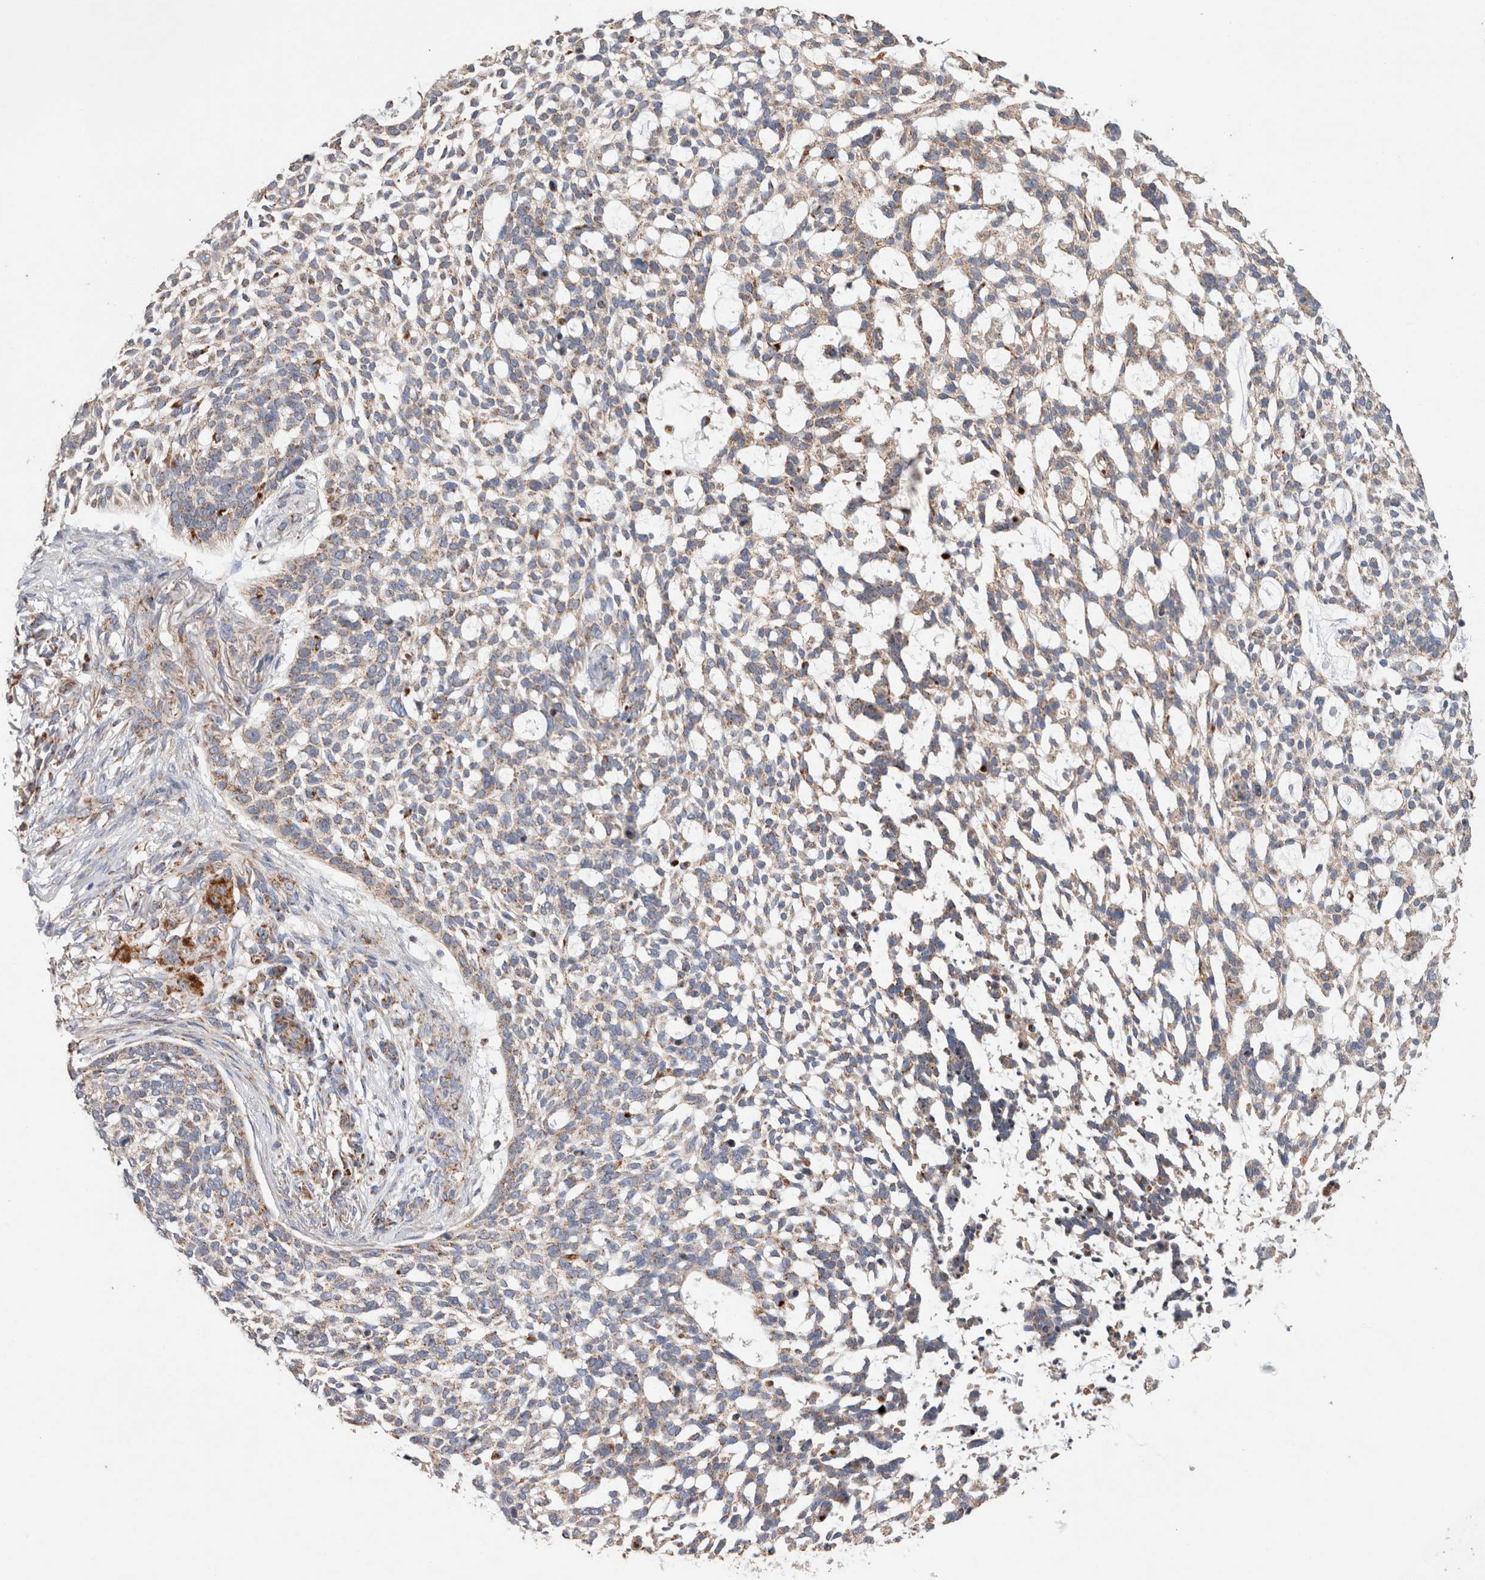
{"staining": {"intensity": "moderate", "quantity": "<25%", "location": "cytoplasmic/membranous"}, "tissue": "skin cancer", "cell_type": "Tumor cells", "image_type": "cancer", "snomed": [{"axis": "morphology", "description": "Basal cell carcinoma"}, {"axis": "topography", "description": "Skin"}], "caption": "Immunohistochemistry (IHC) histopathology image of neoplastic tissue: human skin basal cell carcinoma stained using immunohistochemistry exhibits low levels of moderate protein expression localized specifically in the cytoplasmic/membranous of tumor cells, appearing as a cytoplasmic/membranous brown color.", "gene": "IARS2", "patient": {"sex": "female", "age": 64}}